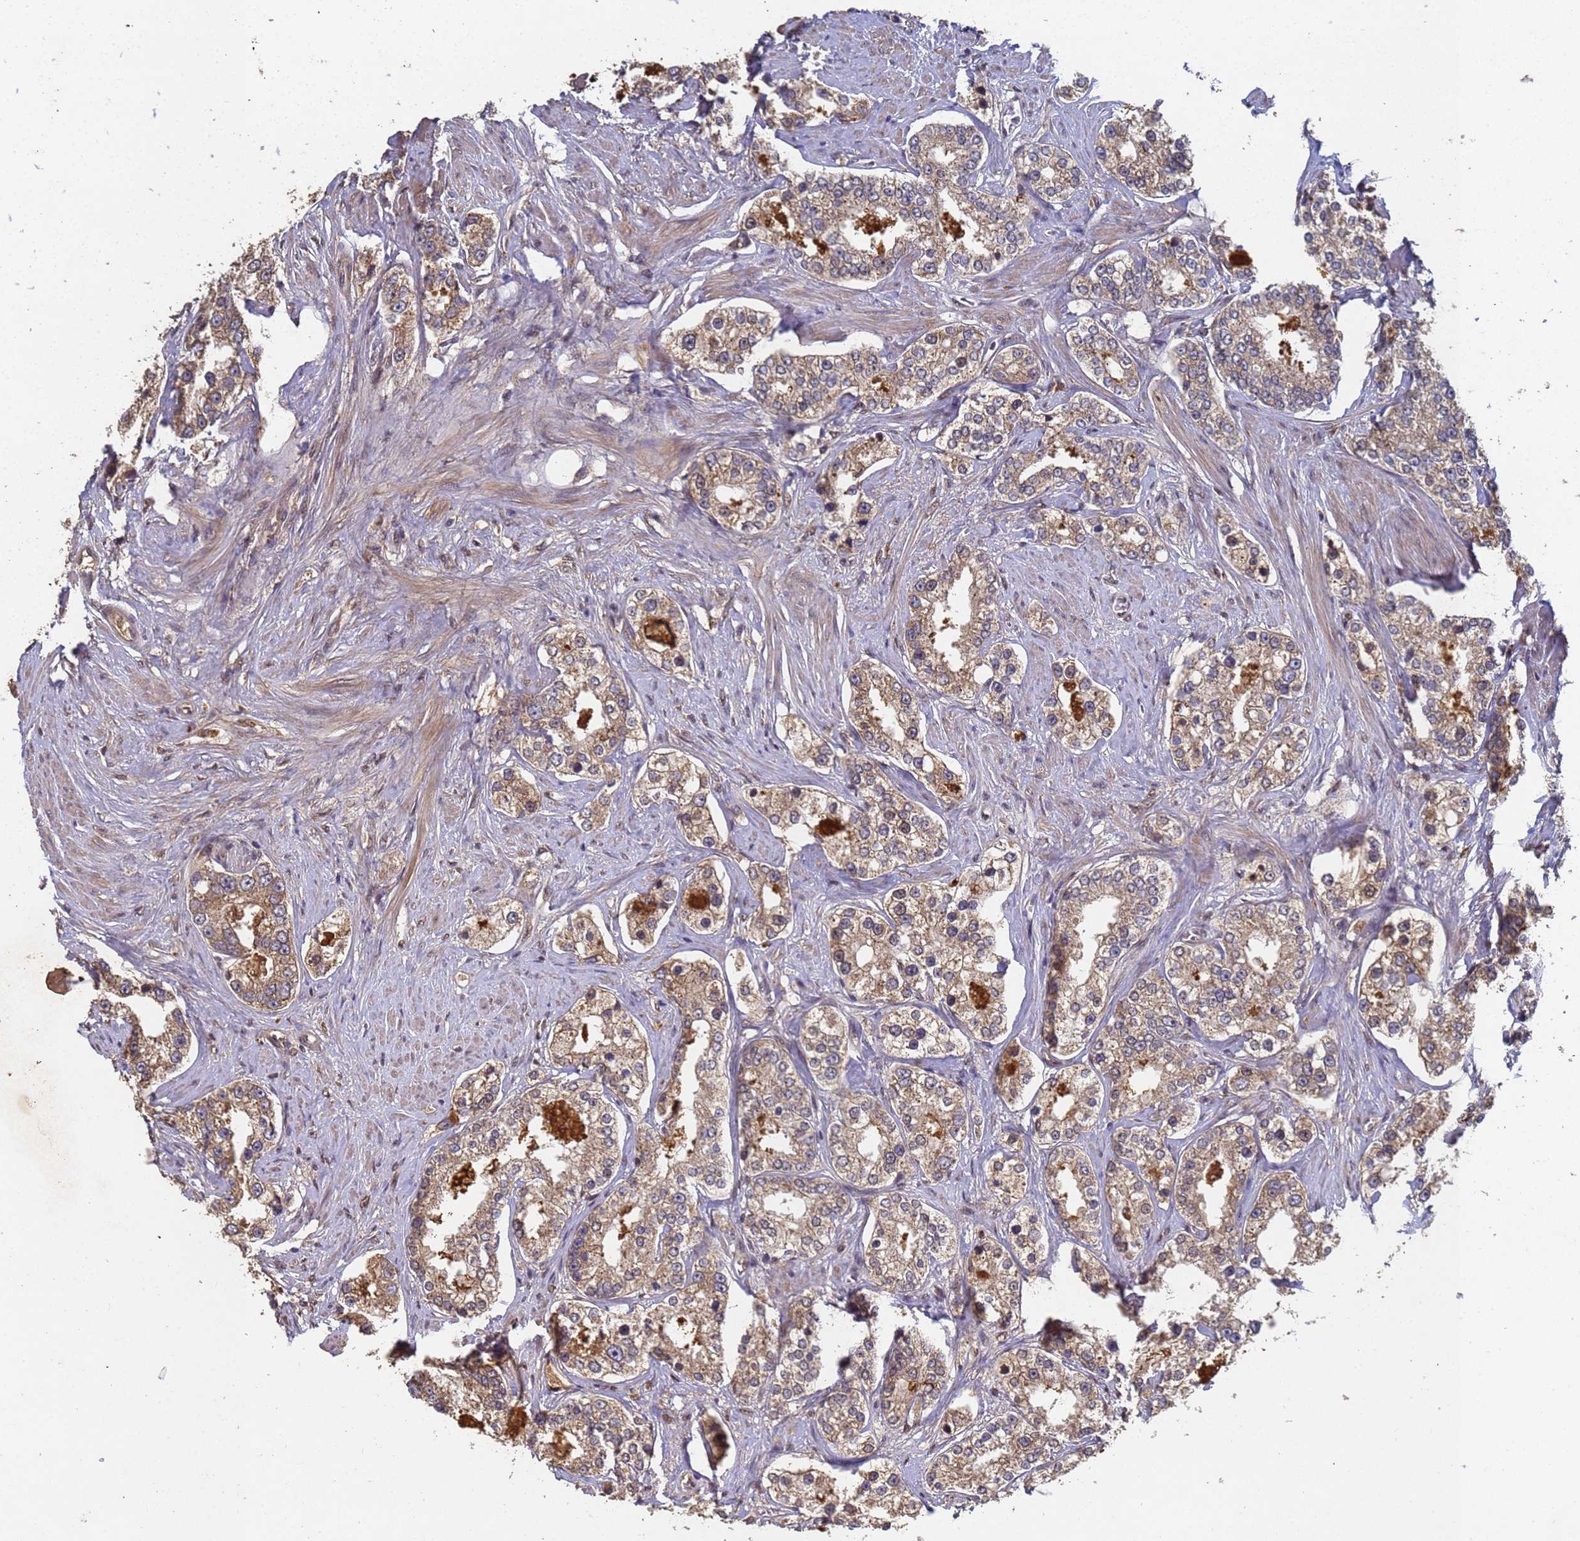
{"staining": {"intensity": "moderate", "quantity": ">75%", "location": "cytoplasmic/membranous"}, "tissue": "prostate cancer", "cell_type": "Tumor cells", "image_type": "cancer", "snomed": [{"axis": "morphology", "description": "Normal tissue, NOS"}, {"axis": "morphology", "description": "Adenocarcinoma, High grade"}, {"axis": "topography", "description": "Prostate"}], "caption": "Brown immunohistochemical staining in prostate cancer (high-grade adenocarcinoma) shows moderate cytoplasmic/membranous positivity in approximately >75% of tumor cells.", "gene": "SECISBP2", "patient": {"sex": "male", "age": 83}}